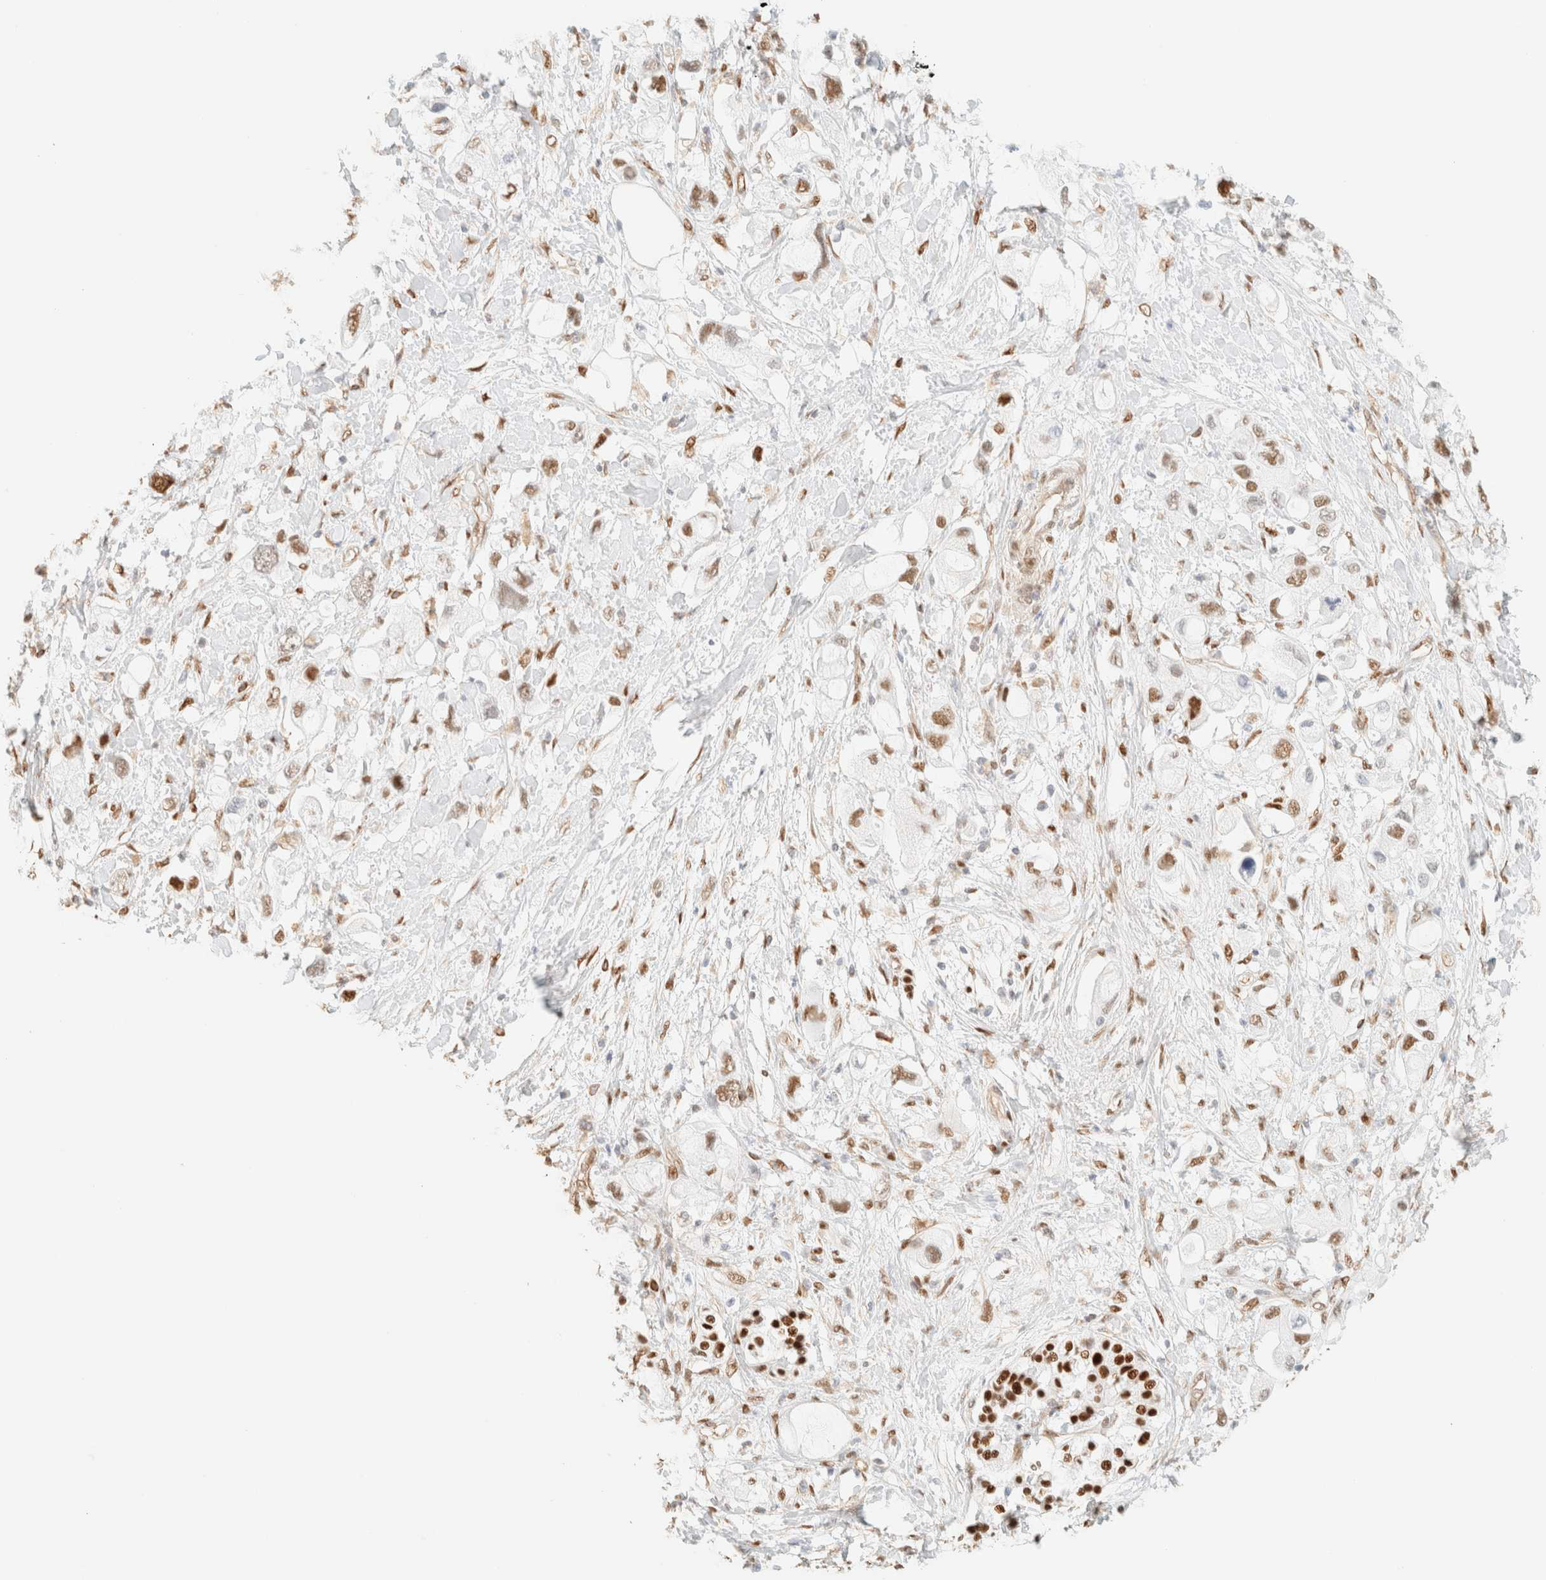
{"staining": {"intensity": "weak", "quantity": ">75%", "location": "nuclear"}, "tissue": "pancreatic cancer", "cell_type": "Tumor cells", "image_type": "cancer", "snomed": [{"axis": "morphology", "description": "Adenocarcinoma, NOS"}, {"axis": "topography", "description": "Pancreas"}], "caption": "Immunohistochemical staining of human pancreatic cancer displays low levels of weak nuclear protein staining in about >75% of tumor cells. (IHC, brightfield microscopy, high magnification).", "gene": "ZSCAN18", "patient": {"sex": "female", "age": 56}}